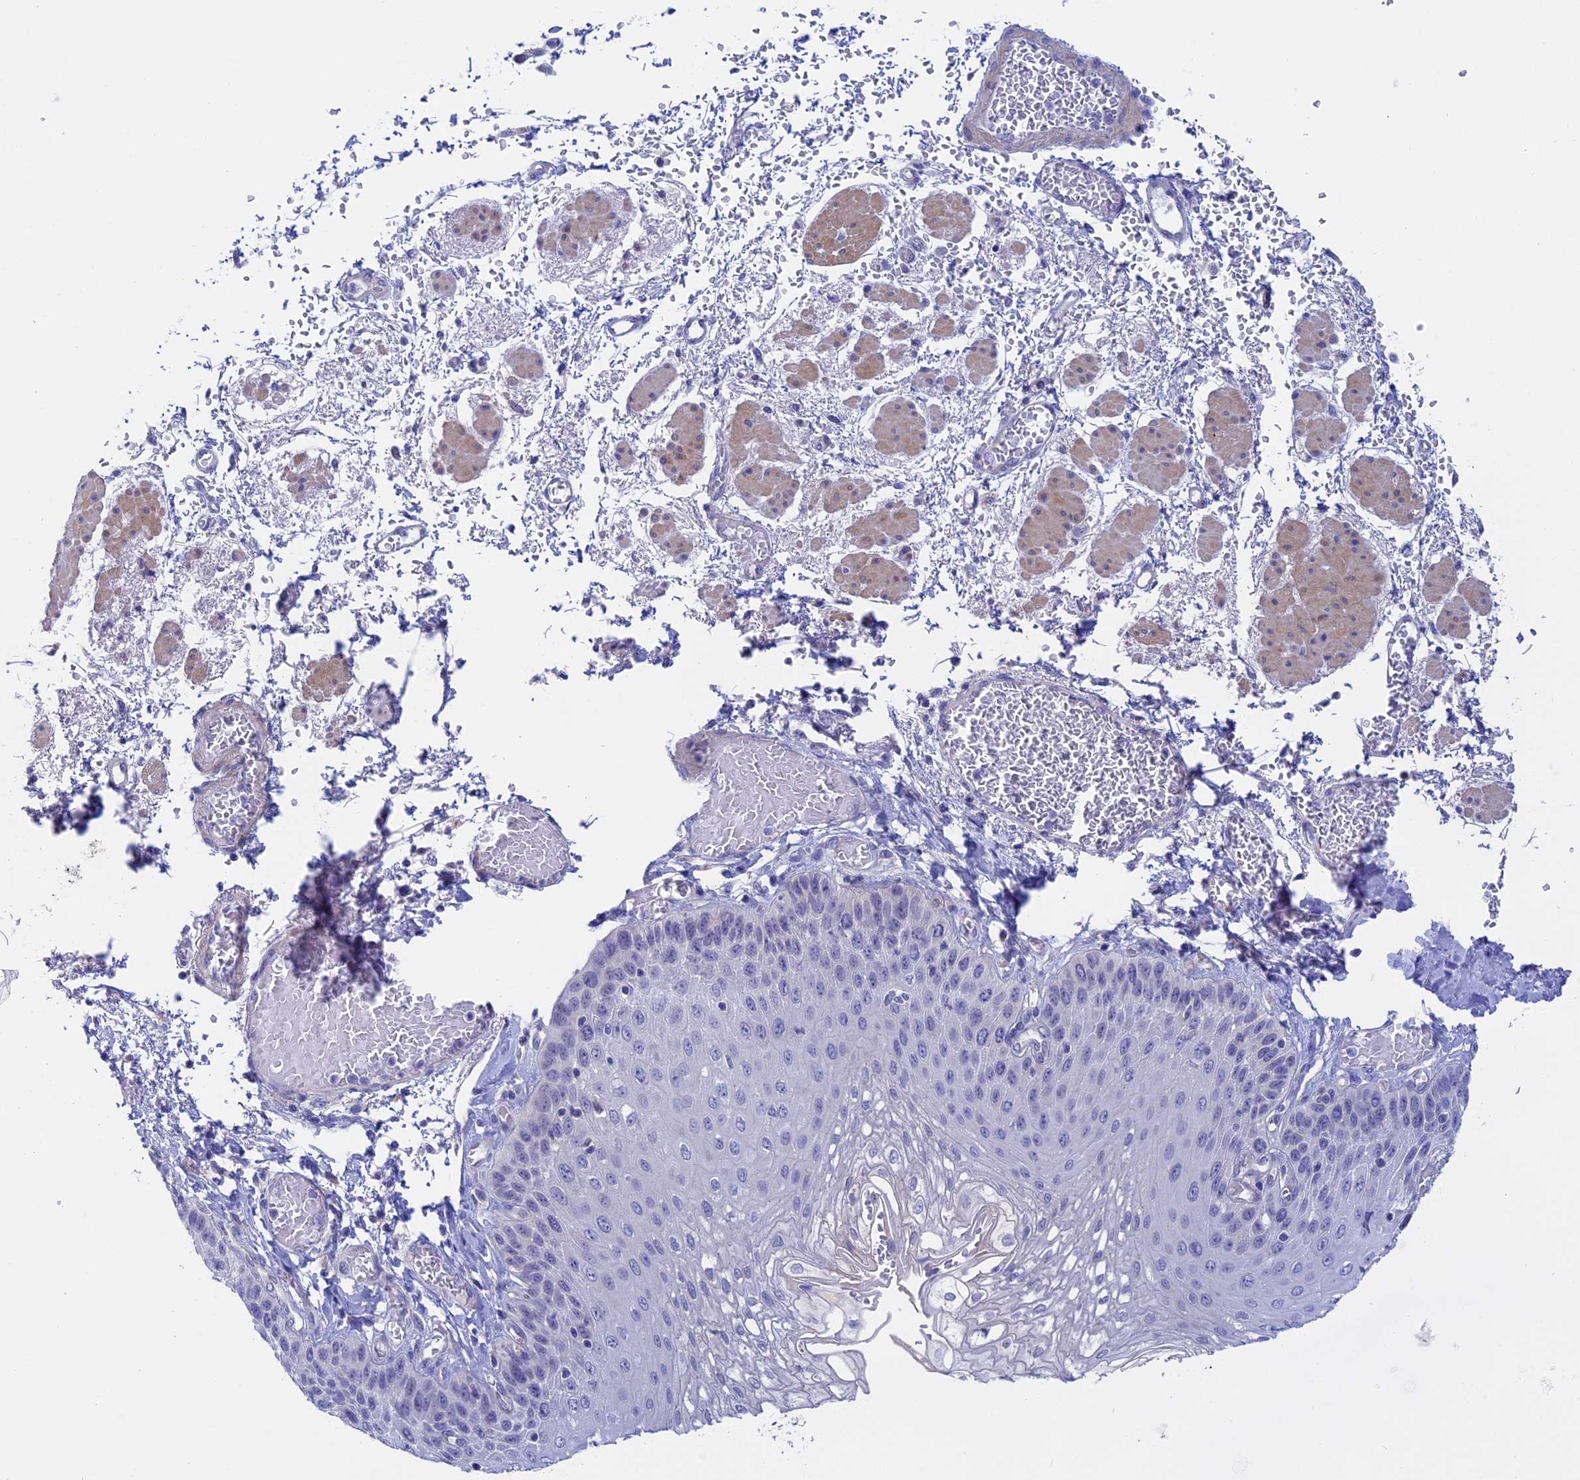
{"staining": {"intensity": "negative", "quantity": "none", "location": "none"}, "tissue": "esophagus", "cell_type": "Squamous epithelial cells", "image_type": "normal", "snomed": [{"axis": "morphology", "description": "Normal tissue, NOS"}, {"axis": "topography", "description": "Esophagus"}], "caption": "IHC histopathology image of benign esophagus stained for a protein (brown), which shows no staining in squamous epithelial cells. Brightfield microscopy of IHC stained with DAB (brown) and hematoxylin (blue), captured at high magnification.", "gene": "GLB1L", "patient": {"sex": "male", "age": 81}}